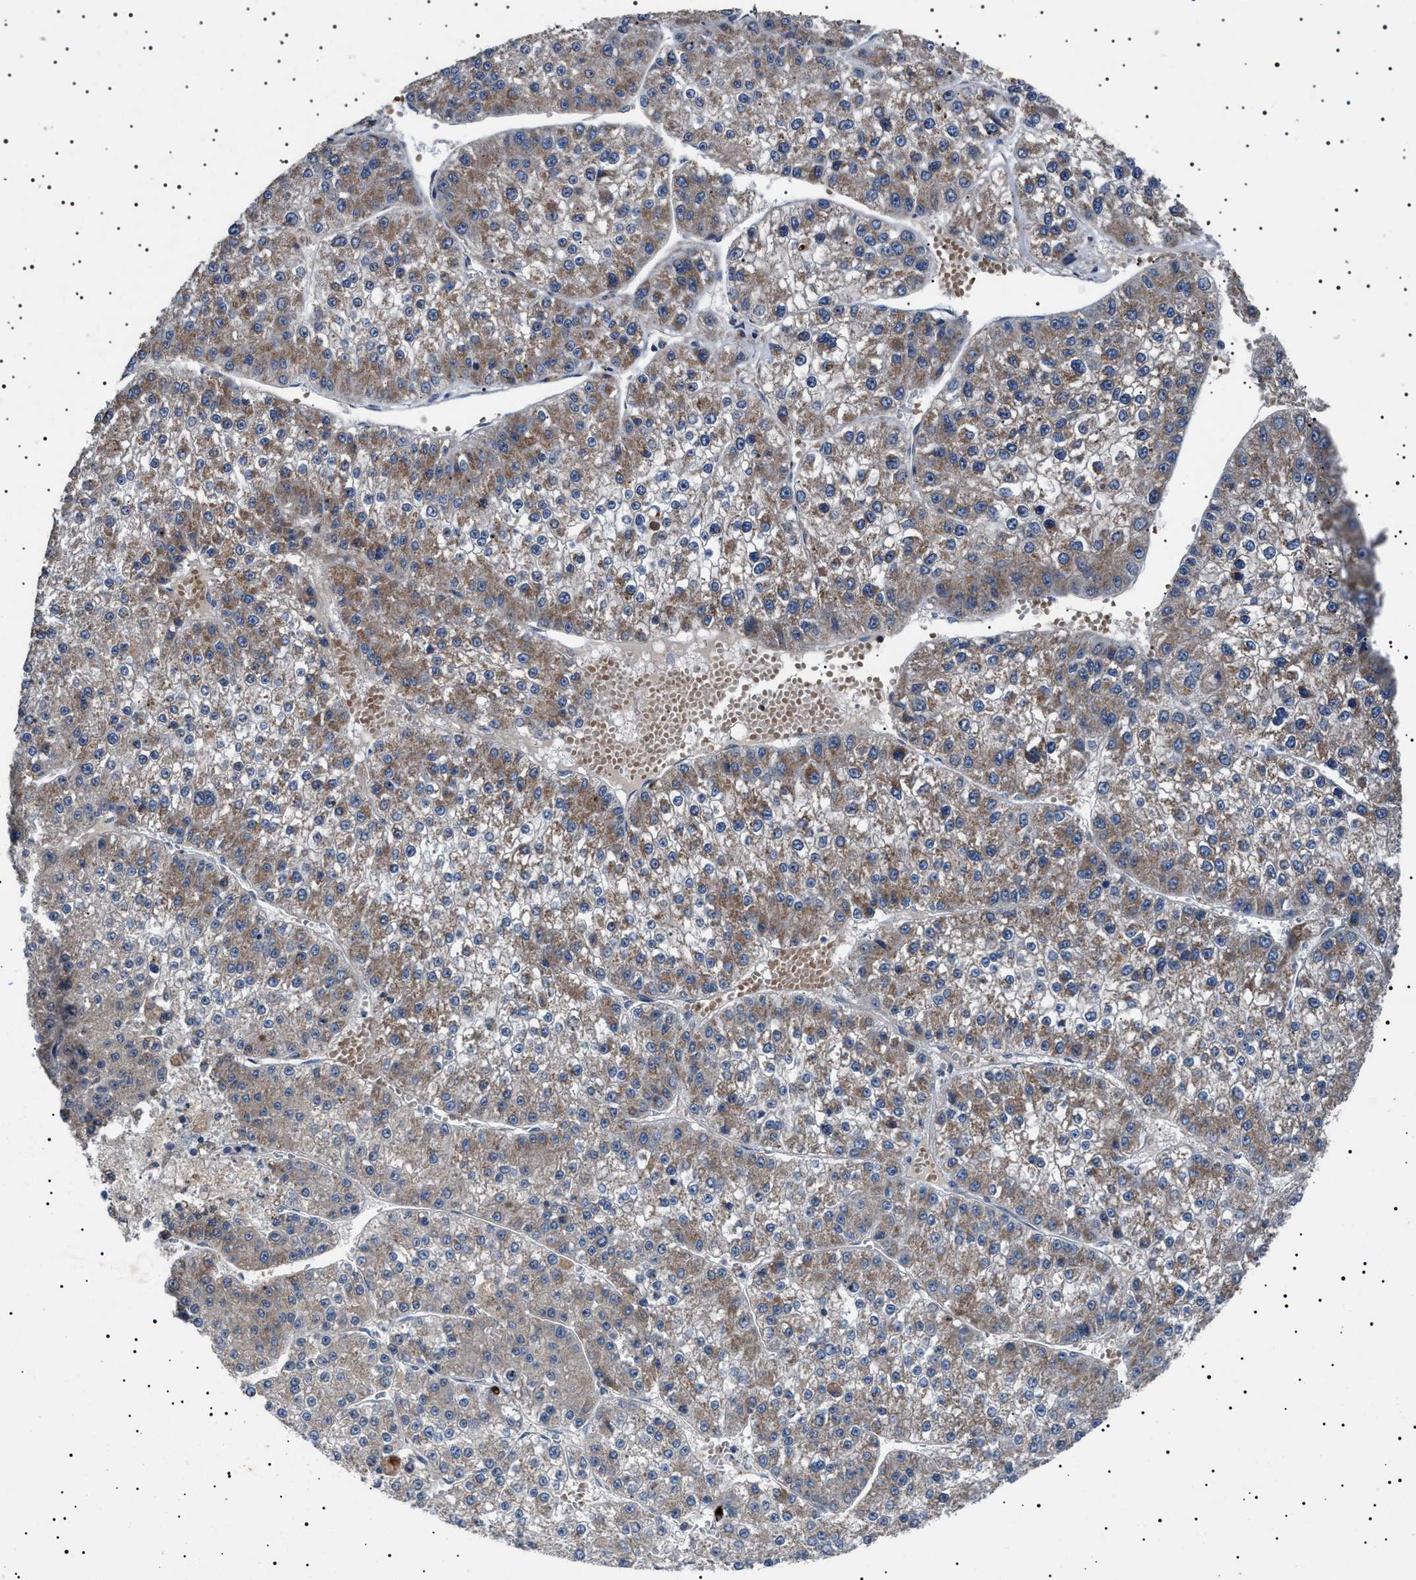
{"staining": {"intensity": "moderate", "quantity": ">75%", "location": "cytoplasmic/membranous"}, "tissue": "liver cancer", "cell_type": "Tumor cells", "image_type": "cancer", "snomed": [{"axis": "morphology", "description": "Carcinoma, Hepatocellular, NOS"}, {"axis": "topography", "description": "Liver"}], "caption": "A micrograph showing moderate cytoplasmic/membranous expression in about >75% of tumor cells in hepatocellular carcinoma (liver), as visualized by brown immunohistochemical staining.", "gene": "PTRH1", "patient": {"sex": "female", "age": 73}}